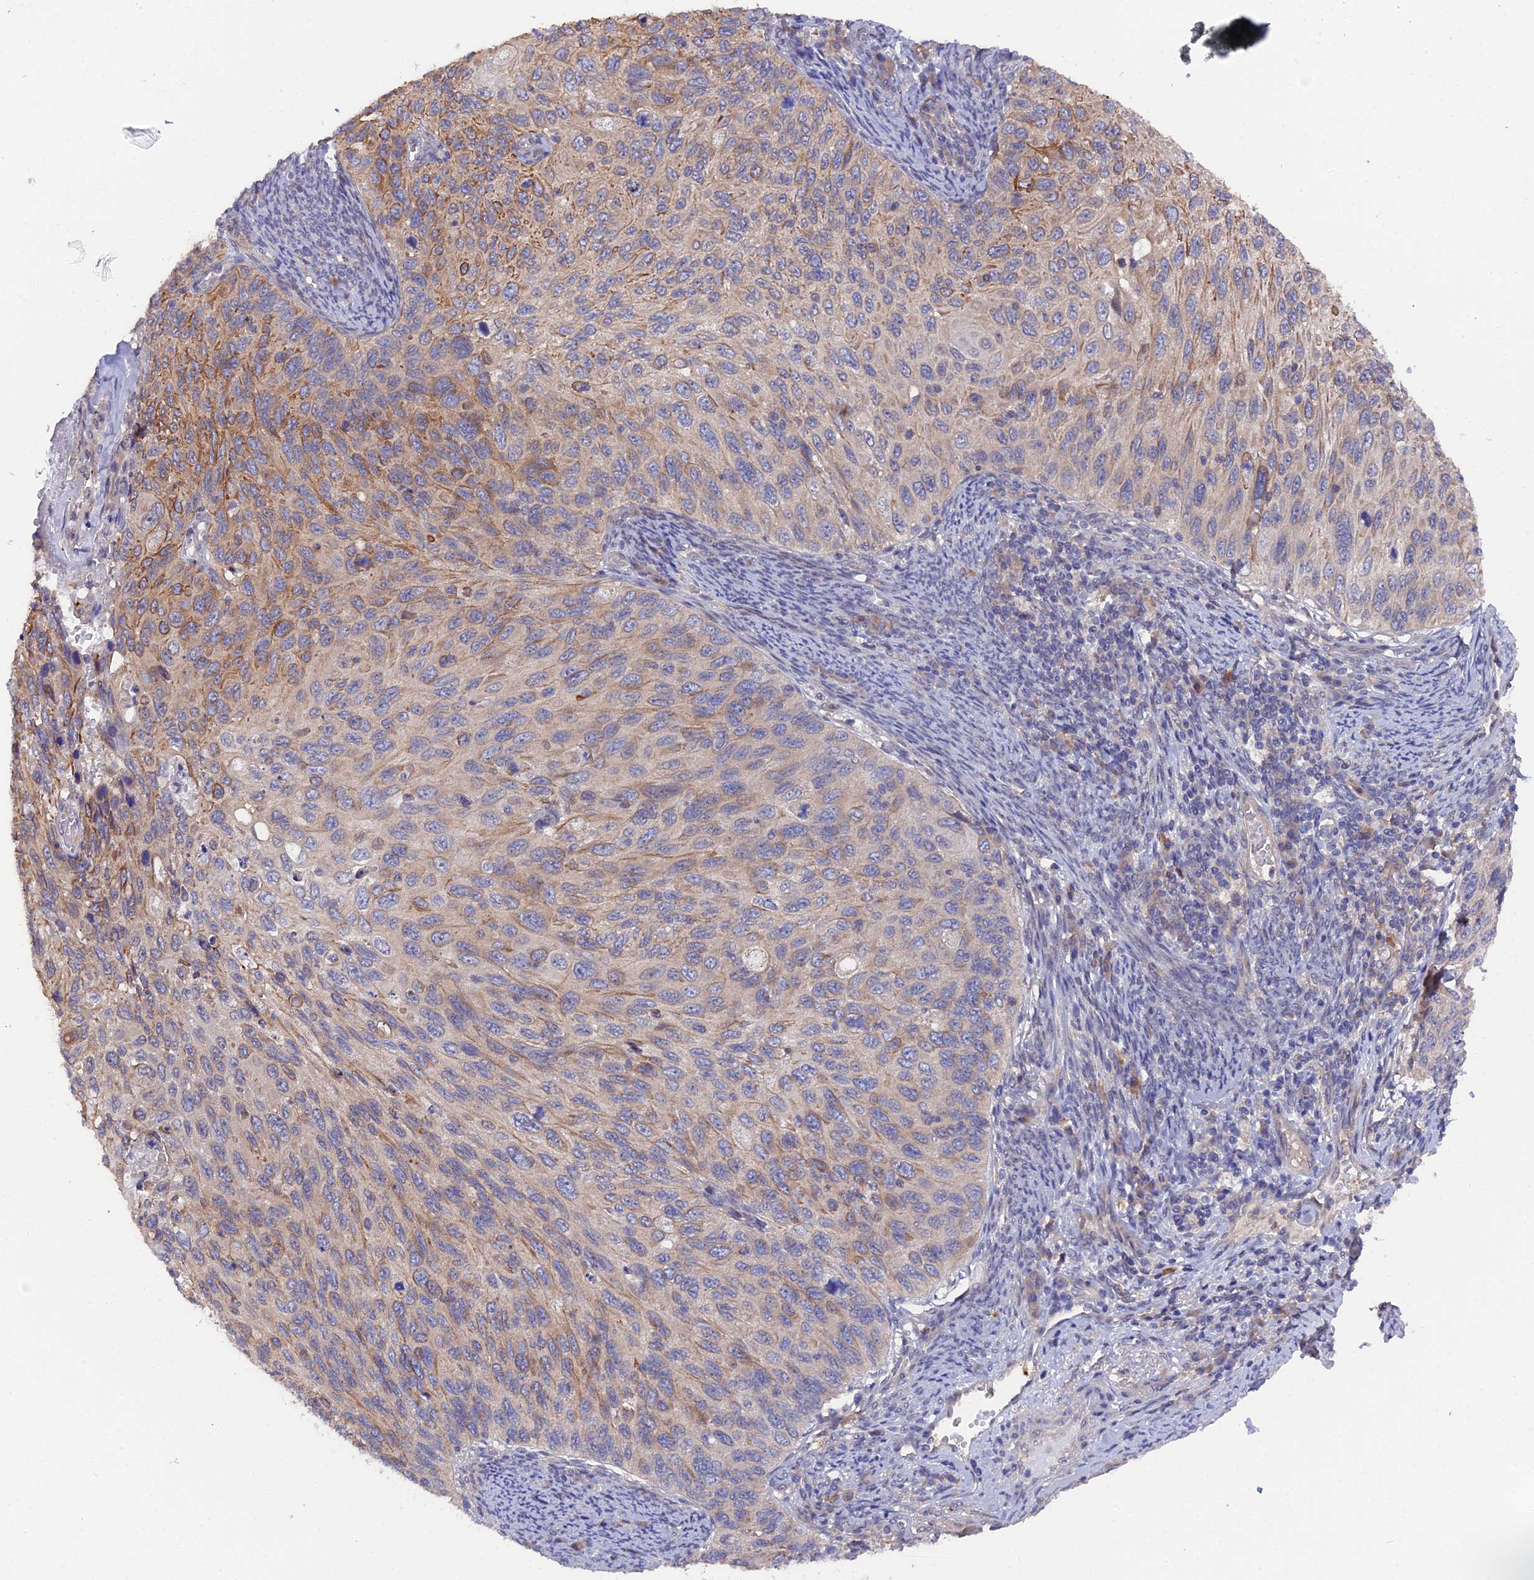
{"staining": {"intensity": "moderate", "quantity": "<25%", "location": "cytoplasmic/membranous"}, "tissue": "cervical cancer", "cell_type": "Tumor cells", "image_type": "cancer", "snomed": [{"axis": "morphology", "description": "Squamous cell carcinoma, NOS"}, {"axis": "topography", "description": "Cervix"}], "caption": "Tumor cells demonstrate moderate cytoplasmic/membranous staining in about <25% of cells in cervical squamous cell carcinoma.", "gene": "ZCCHC2", "patient": {"sex": "female", "age": 70}}